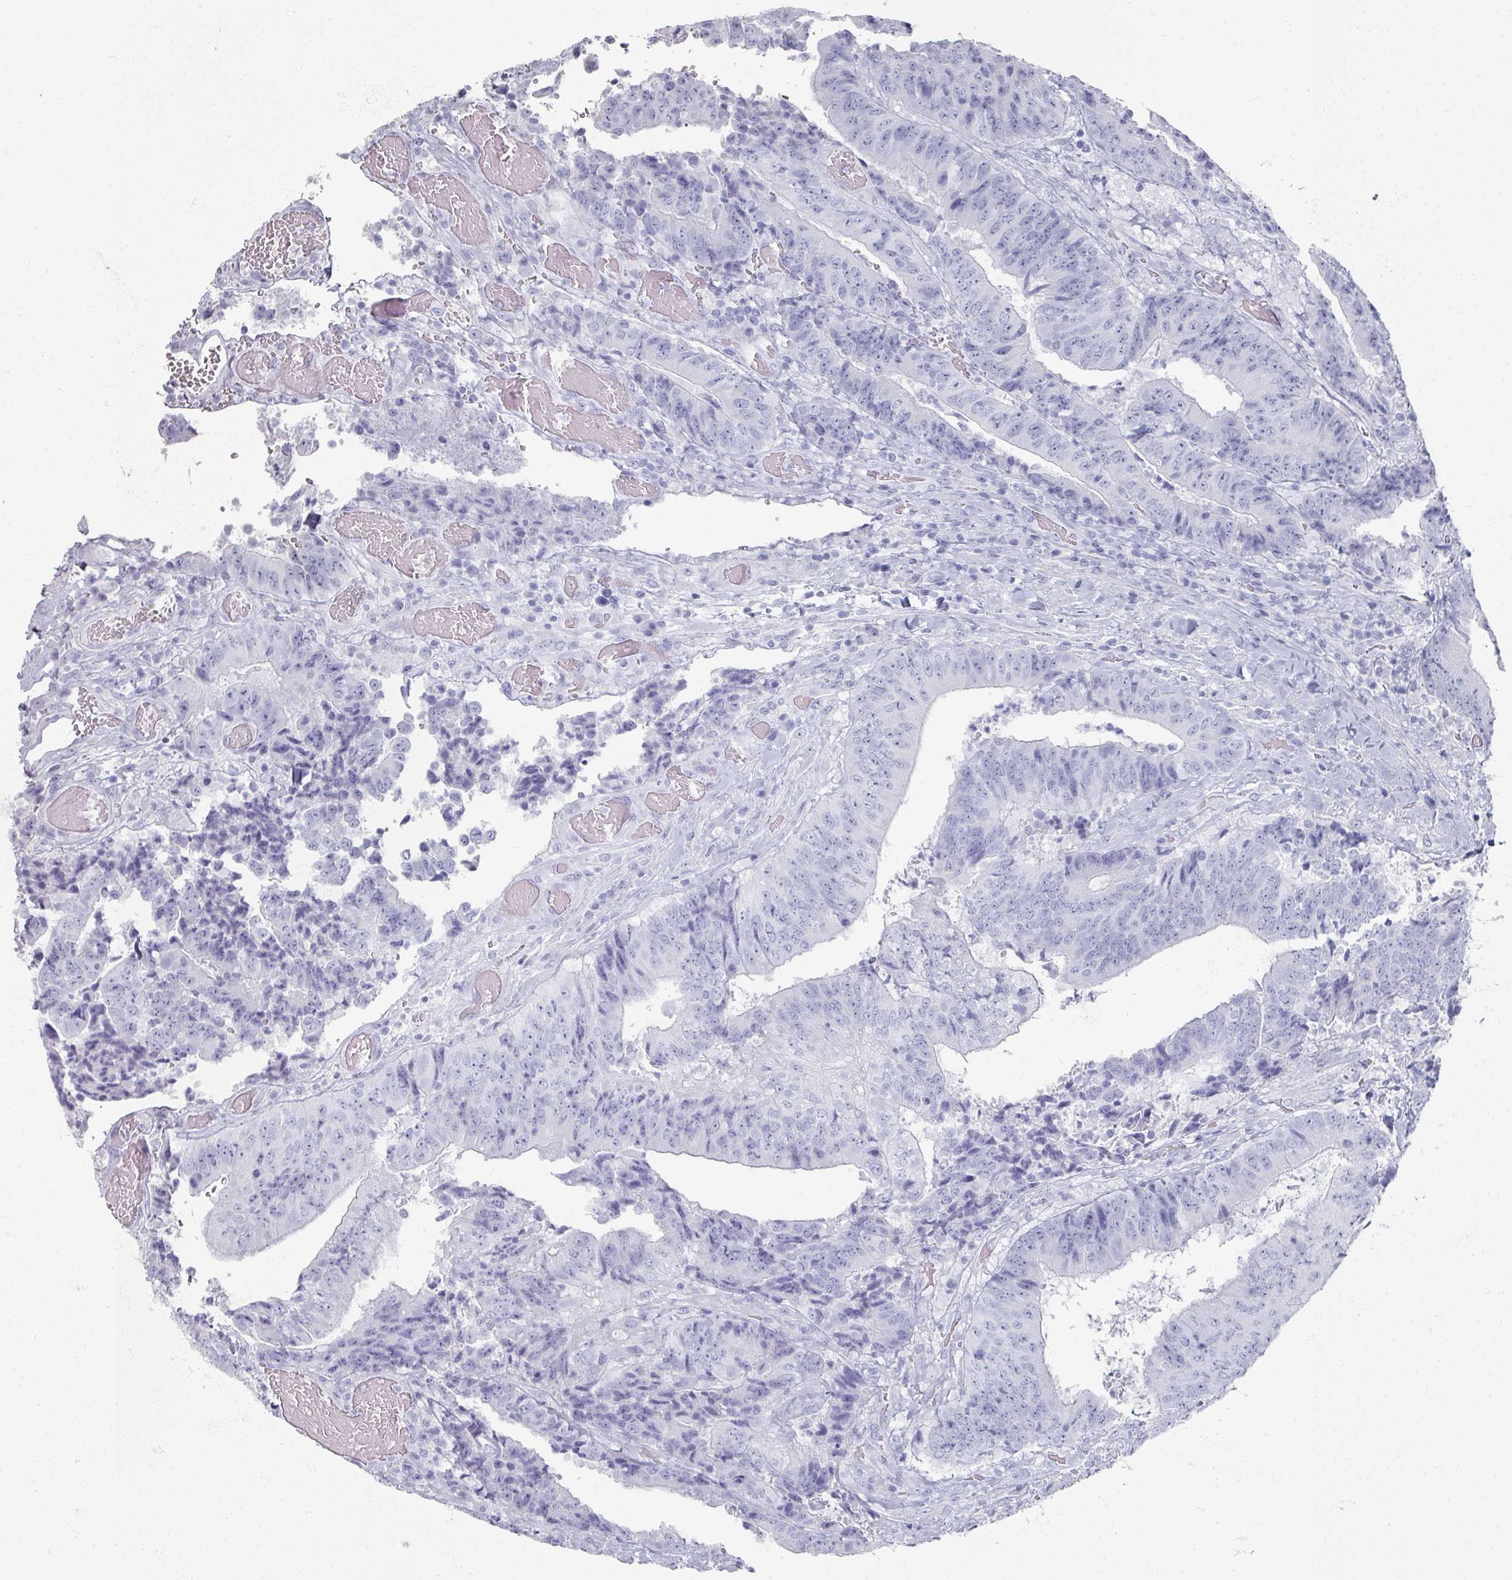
{"staining": {"intensity": "negative", "quantity": "none", "location": "none"}, "tissue": "colorectal cancer", "cell_type": "Tumor cells", "image_type": "cancer", "snomed": [{"axis": "morphology", "description": "Adenocarcinoma, NOS"}, {"axis": "topography", "description": "Rectum"}], "caption": "Histopathology image shows no protein expression in tumor cells of adenocarcinoma (colorectal) tissue.", "gene": "OMG", "patient": {"sex": "male", "age": 72}}